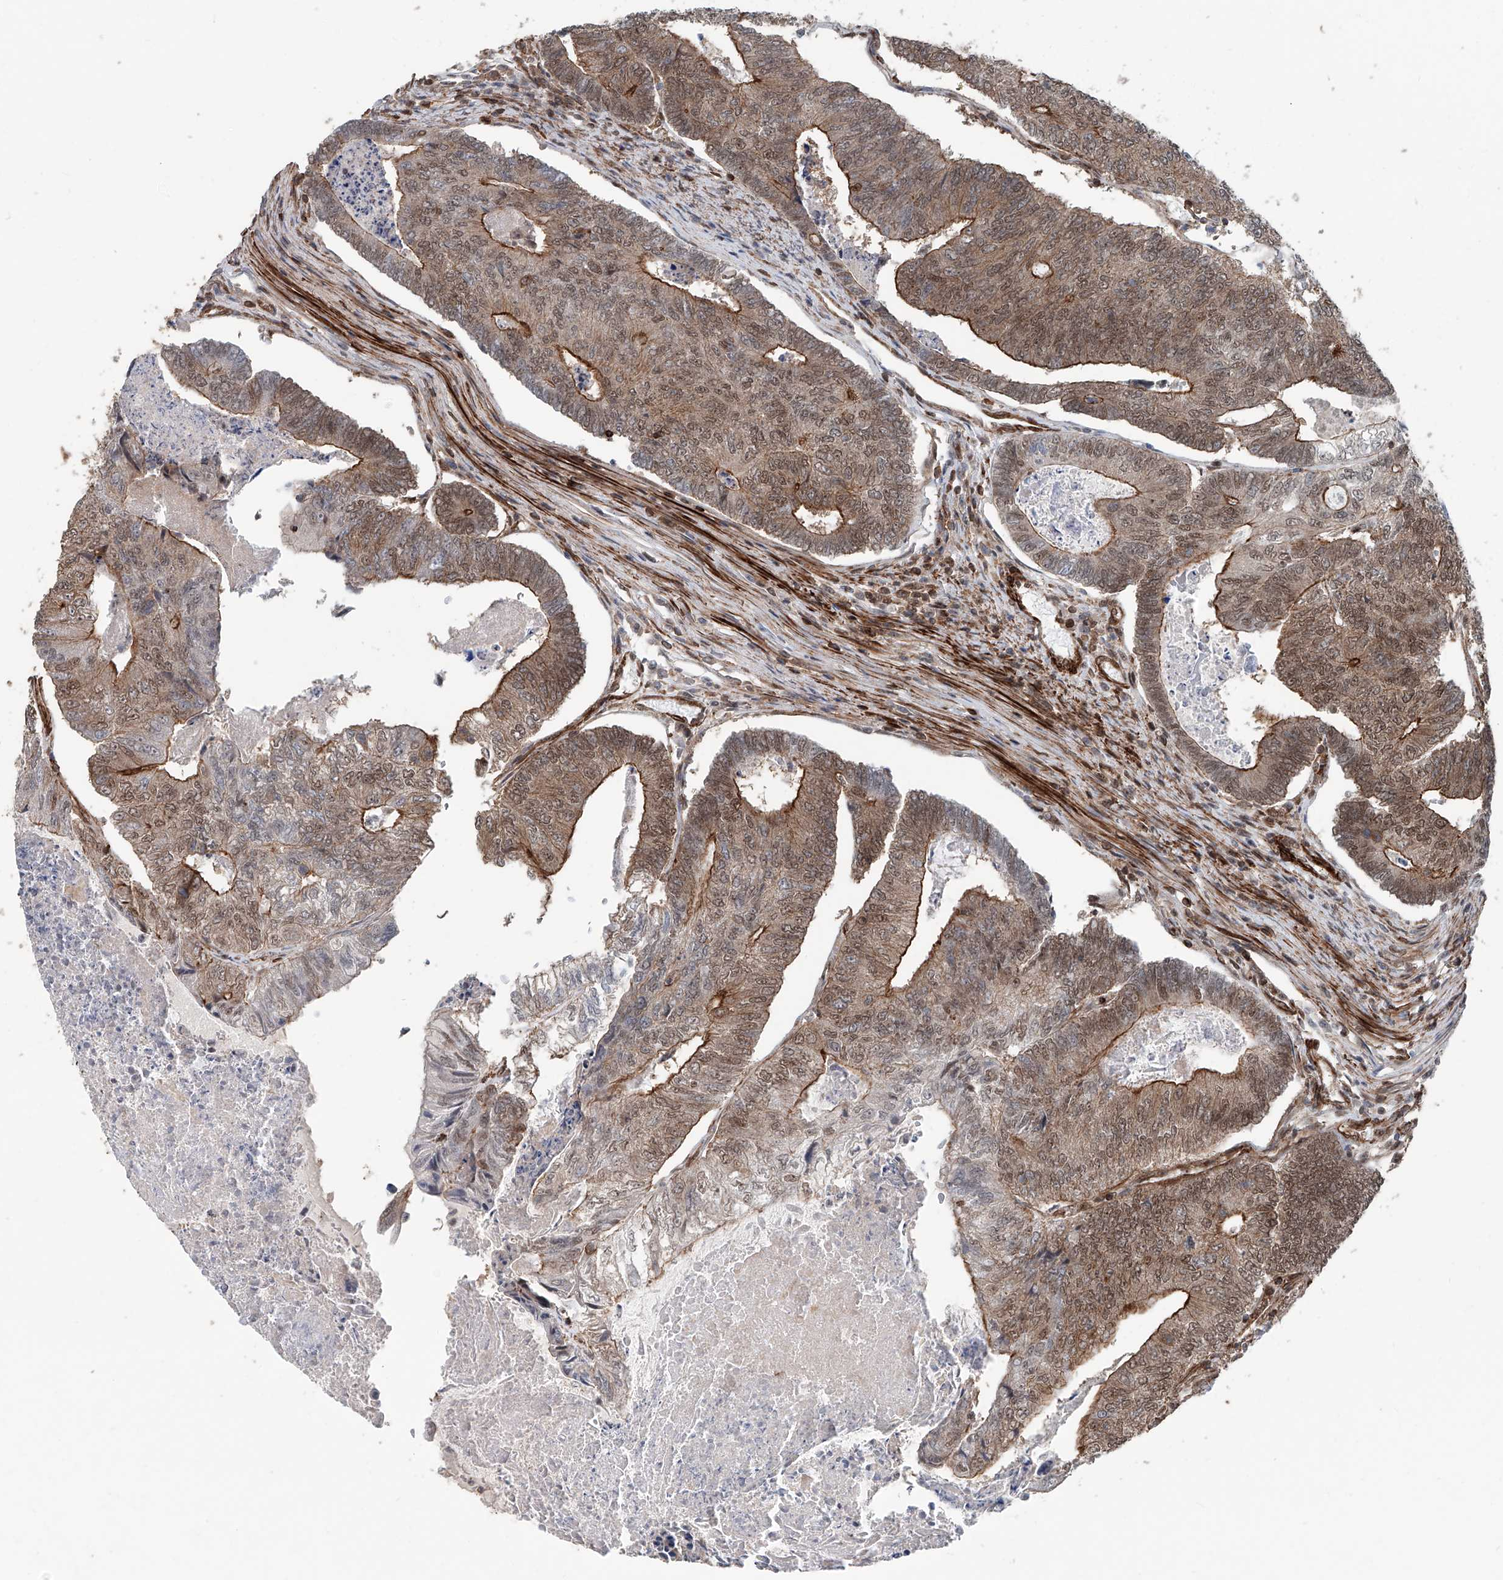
{"staining": {"intensity": "moderate", "quantity": ">75%", "location": "cytoplasmic/membranous,nuclear"}, "tissue": "colorectal cancer", "cell_type": "Tumor cells", "image_type": "cancer", "snomed": [{"axis": "morphology", "description": "Adenocarcinoma, NOS"}, {"axis": "topography", "description": "Colon"}], "caption": "Protein analysis of colorectal cancer (adenocarcinoma) tissue shows moderate cytoplasmic/membranous and nuclear positivity in about >75% of tumor cells.", "gene": "SDE2", "patient": {"sex": "female", "age": 67}}